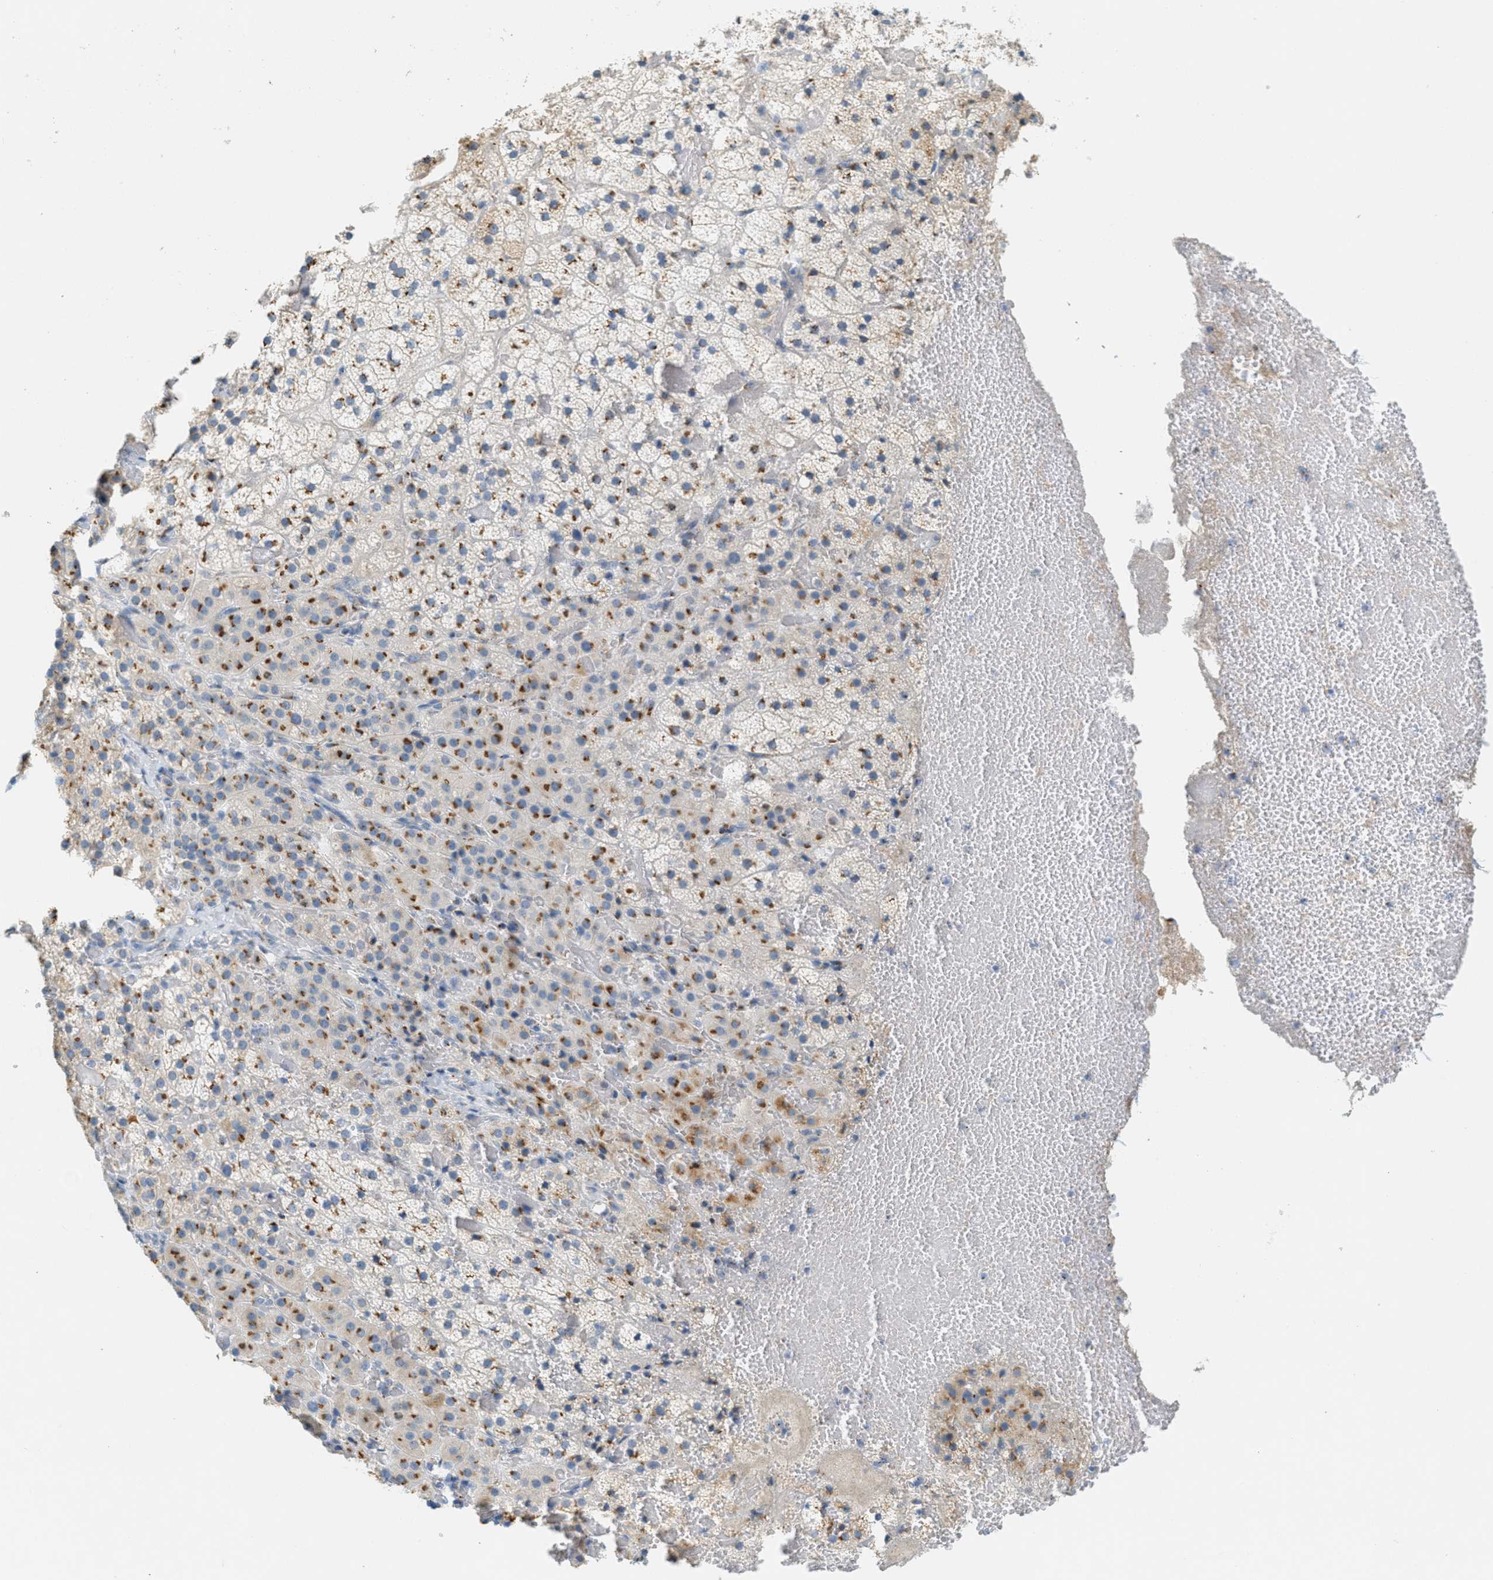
{"staining": {"intensity": "strong", "quantity": "25%-75%", "location": "cytoplasmic/membranous"}, "tissue": "adrenal gland", "cell_type": "Glandular cells", "image_type": "normal", "snomed": [{"axis": "morphology", "description": "Normal tissue, NOS"}, {"axis": "topography", "description": "Adrenal gland"}], "caption": "An immunohistochemistry histopathology image of unremarkable tissue is shown. Protein staining in brown highlights strong cytoplasmic/membranous positivity in adrenal gland within glandular cells.", "gene": "ENTPD4", "patient": {"sex": "female", "age": 59}}